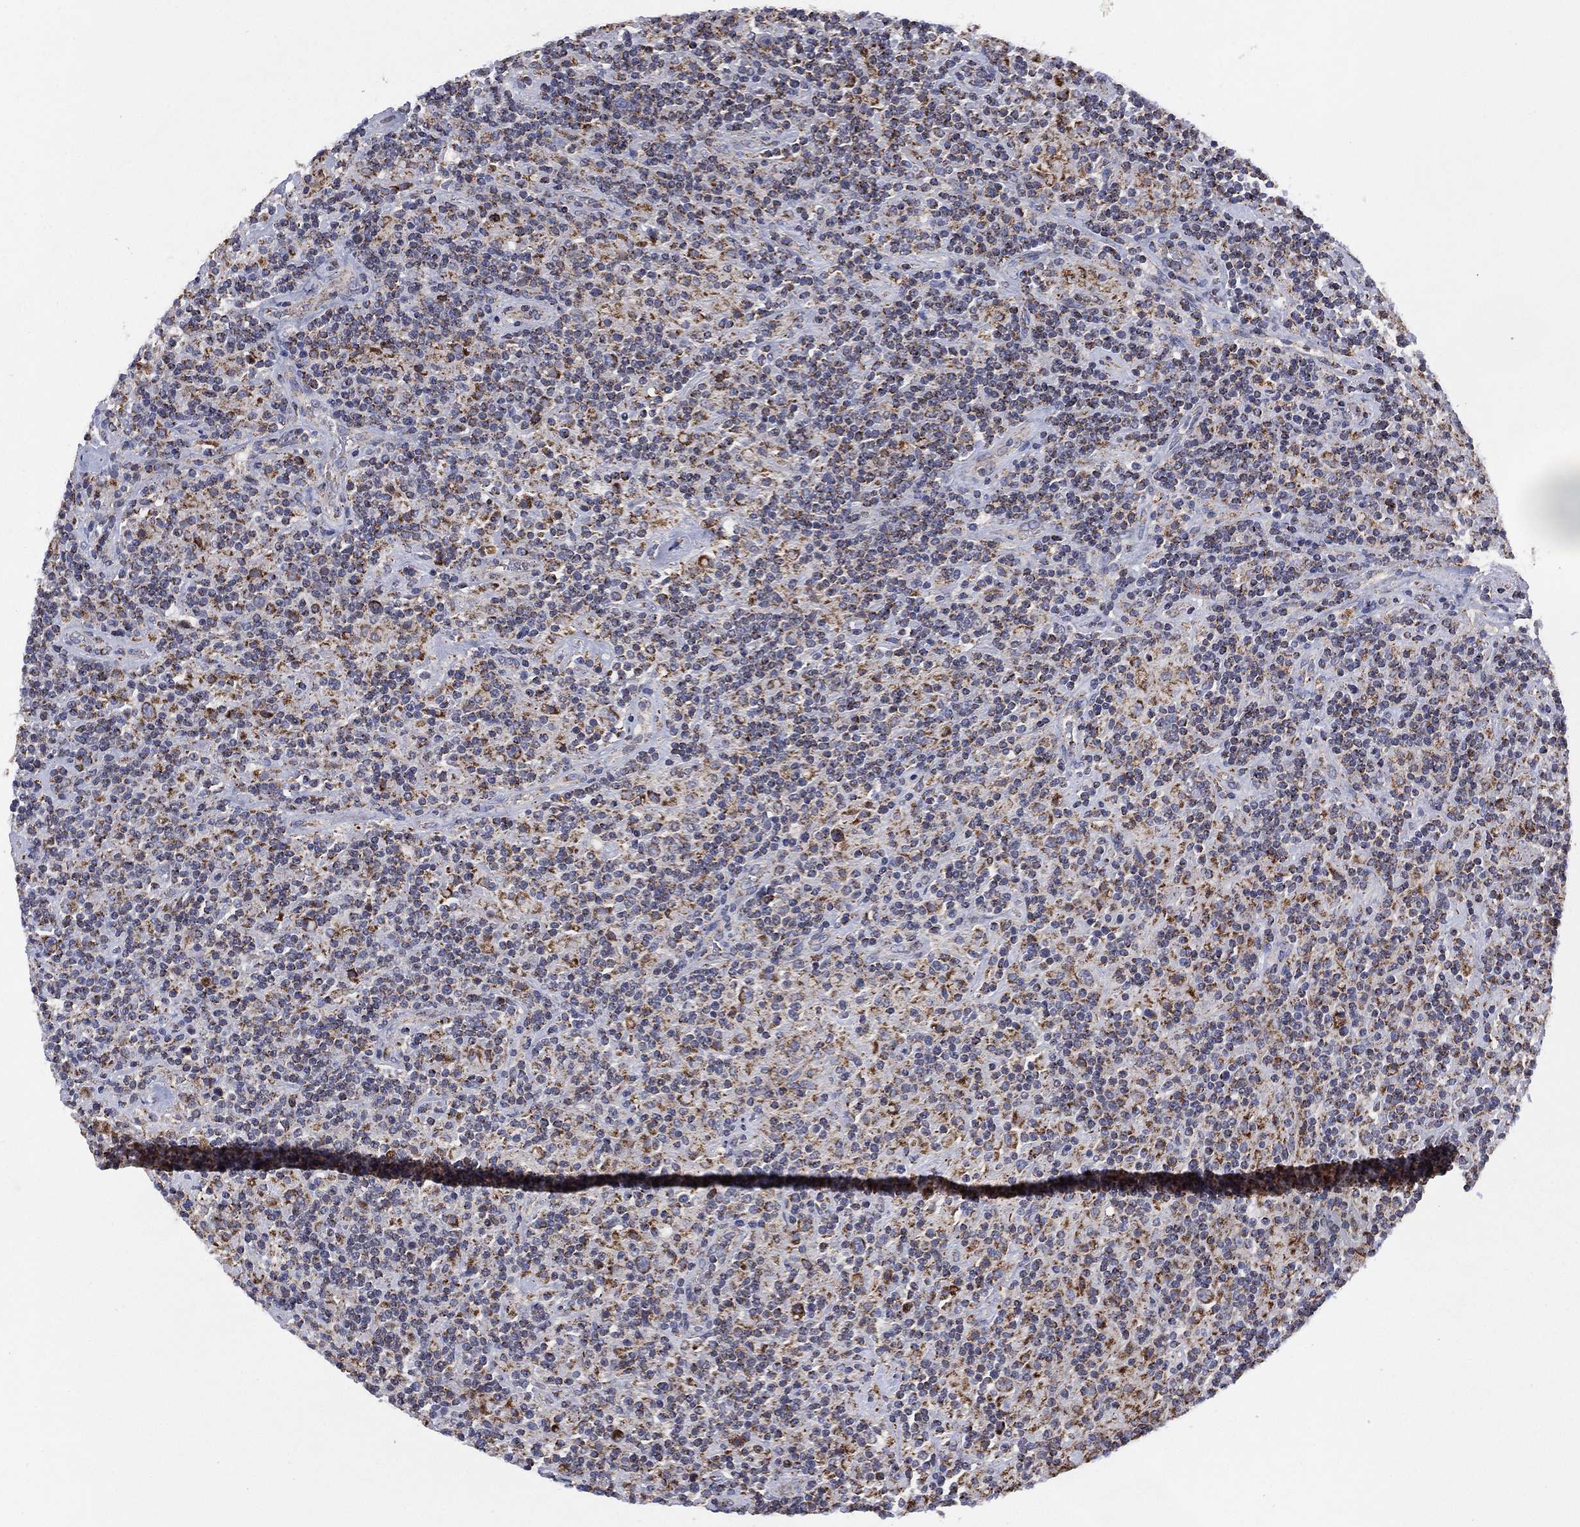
{"staining": {"intensity": "negative", "quantity": "none", "location": "none"}, "tissue": "lymphoma", "cell_type": "Tumor cells", "image_type": "cancer", "snomed": [{"axis": "morphology", "description": "Hodgkin's disease, NOS"}, {"axis": "topography", "description": "Lymph node"}], "caption": "DAB (3,3'-diaminobenzidine) immunohistochemical staining of Hodgkin's disease demonstrates no significant staining in tumor cells. (DAB (3,3'-diaminobenzidine) immunohistochemistry with hematoxylin counter stain).", "gene": "PPP2R5A", "patient": {"sex": "male", "age": 70}}